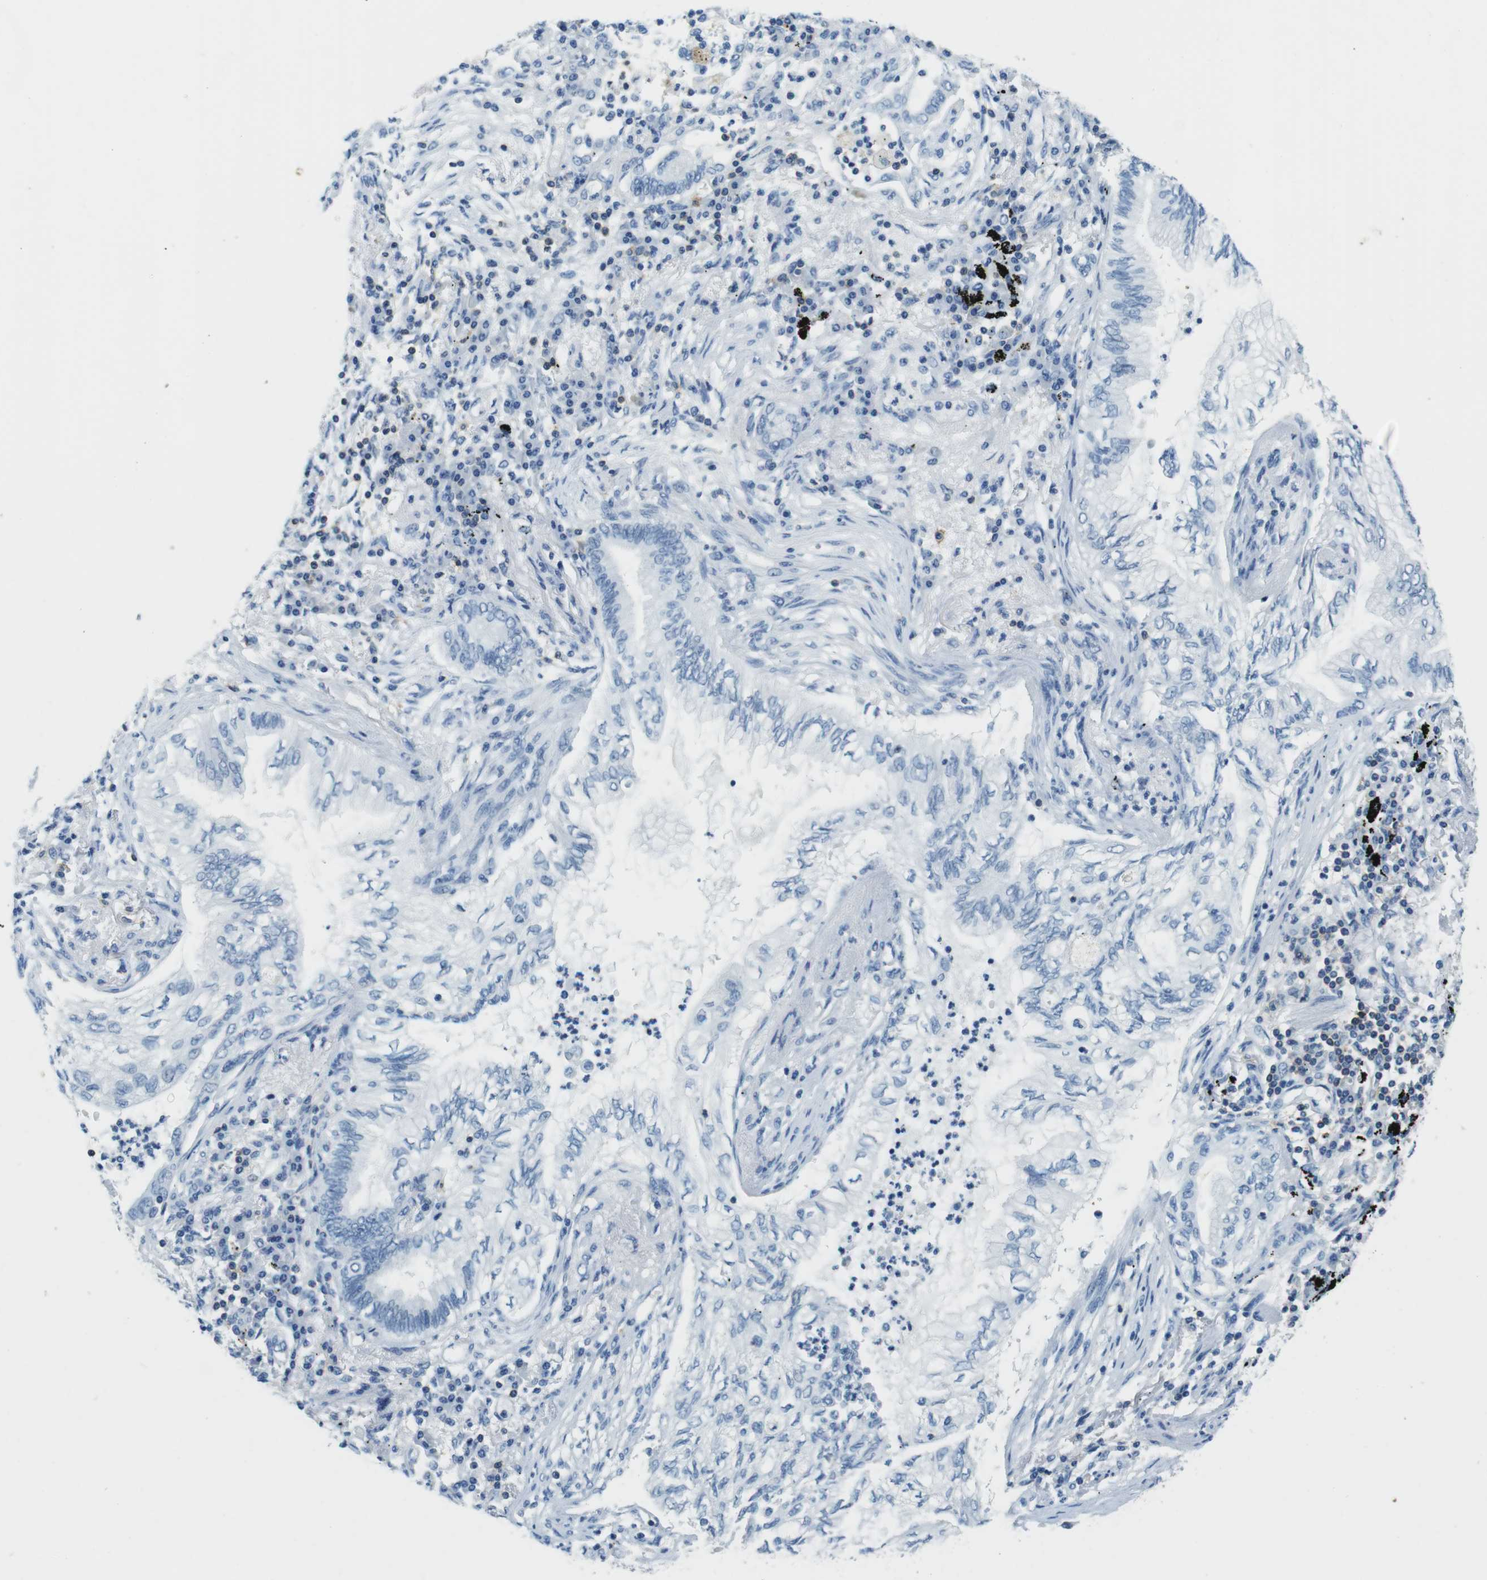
{"staining": {"intensity": "negative", "quantity": "none", "location": "none"}, "tissue": "lung cancer", "cell_type": "Tumor cells", "image_type": "cancer", "snomed": [{"axis": "morphology", "description": "Normal tissue, NOS"}, {"axis": "morphology", "description": "Adenocarcinoma, NOS"}, {"axis": "topography", "description": "Bronchus"}, {"axis": "topography", "description": "Lung"}], "caption": "Micrograph shows no protein expression in tumor cells of lung cancer (adenocarcinoma) tissue. (DAB immunohistochemistry (IHC) visualized using brightfield microscopy, high magnification).", "gene": "LAT", "patient": {"sex": "female", "age": 70}}